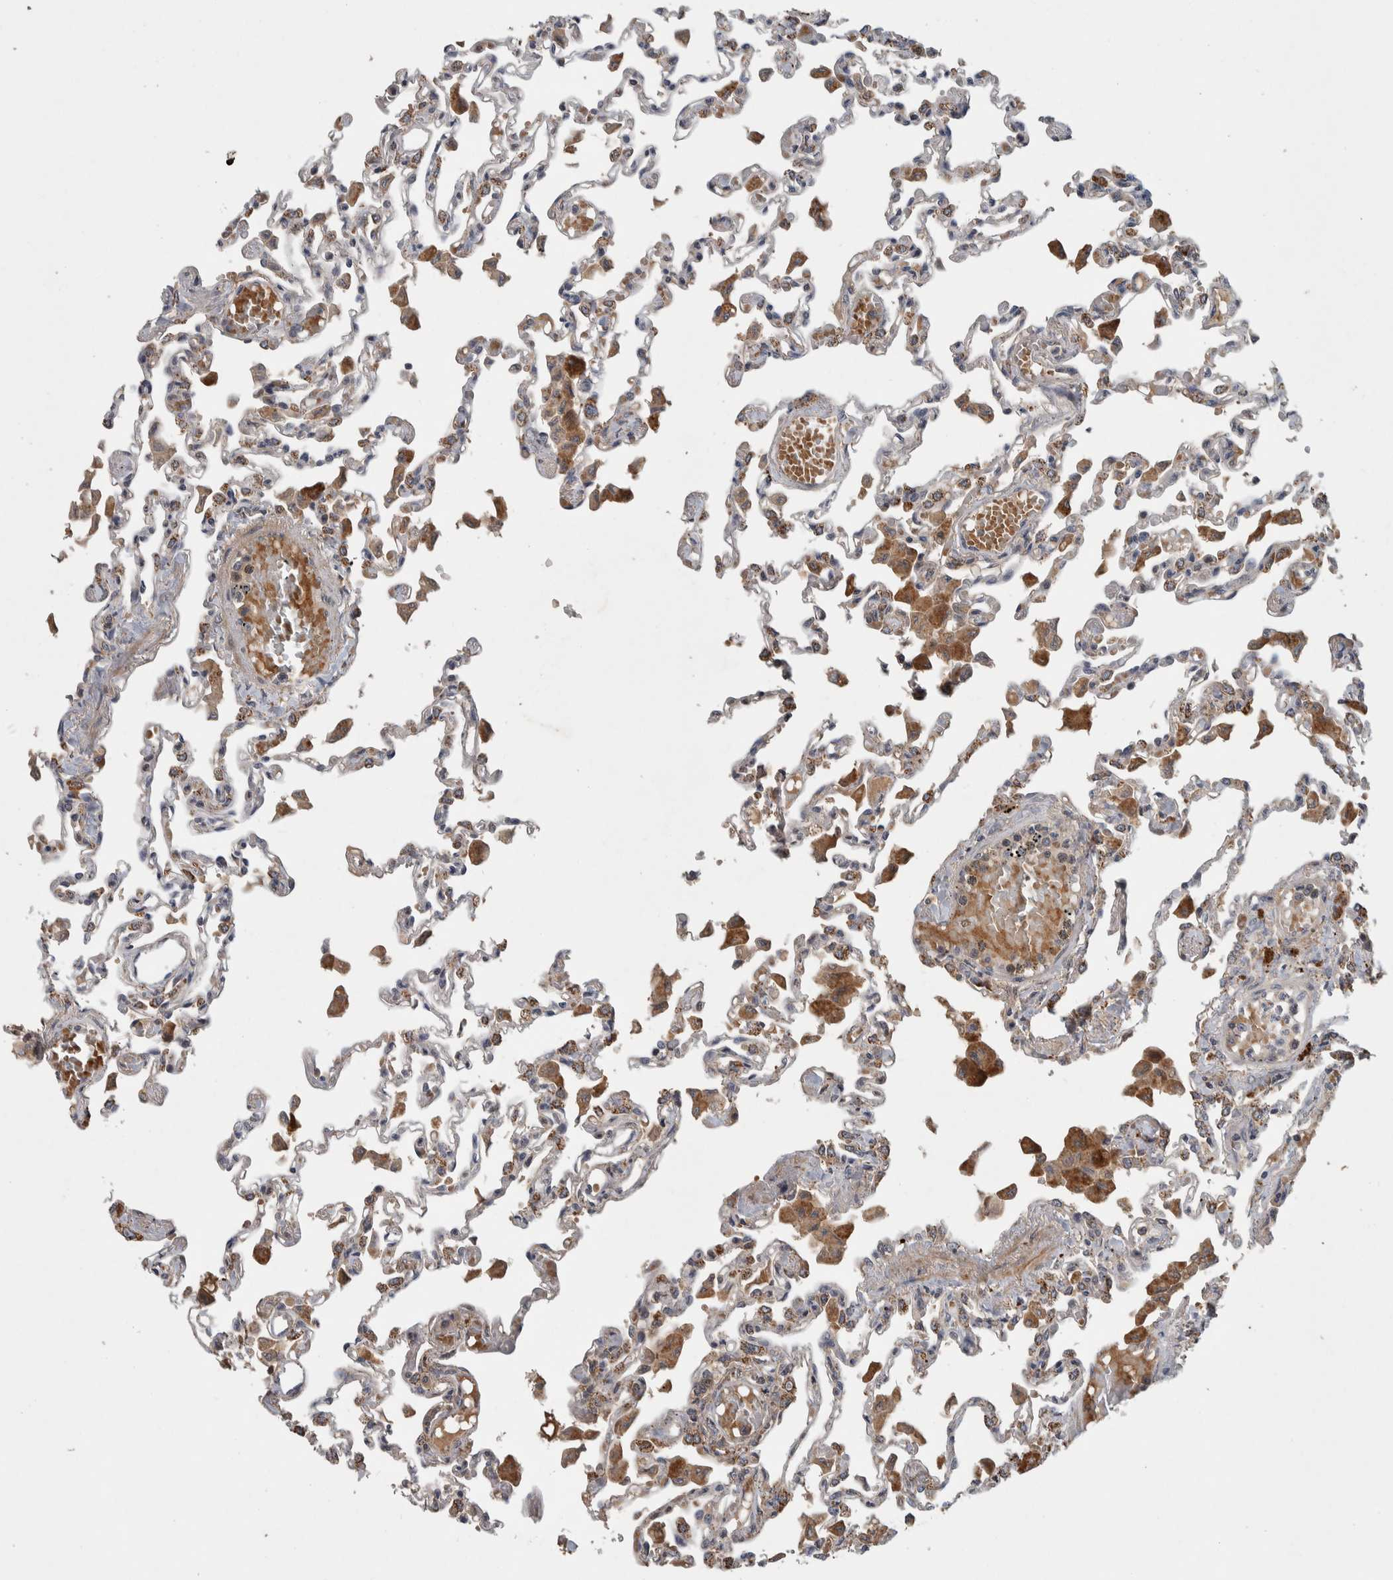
{"staining": {"intensity": "moderate", "quantity": "<25%", "location": "cytoplasmic/membranous"}, "tissue": "lung", "cell_type": "Alveolar cells", "image_type": "normal", "snomed": [{"axis": "morphology", "description": "Normal tissue, NOS"}, {"axis": "topography", "description": "Bronchus"}, {"axis": "topography", "description": "Lung"}], "caption": "Immunohistochemistry (IHC) image of normal human lung stained for a protein (brown), which exhibits low levels of moderate cytoplasmic/membranous staining in approximately <25% of alveolar cells.", "gene": "CHRM3", "patient": {"sex": "female", "age": 49}}